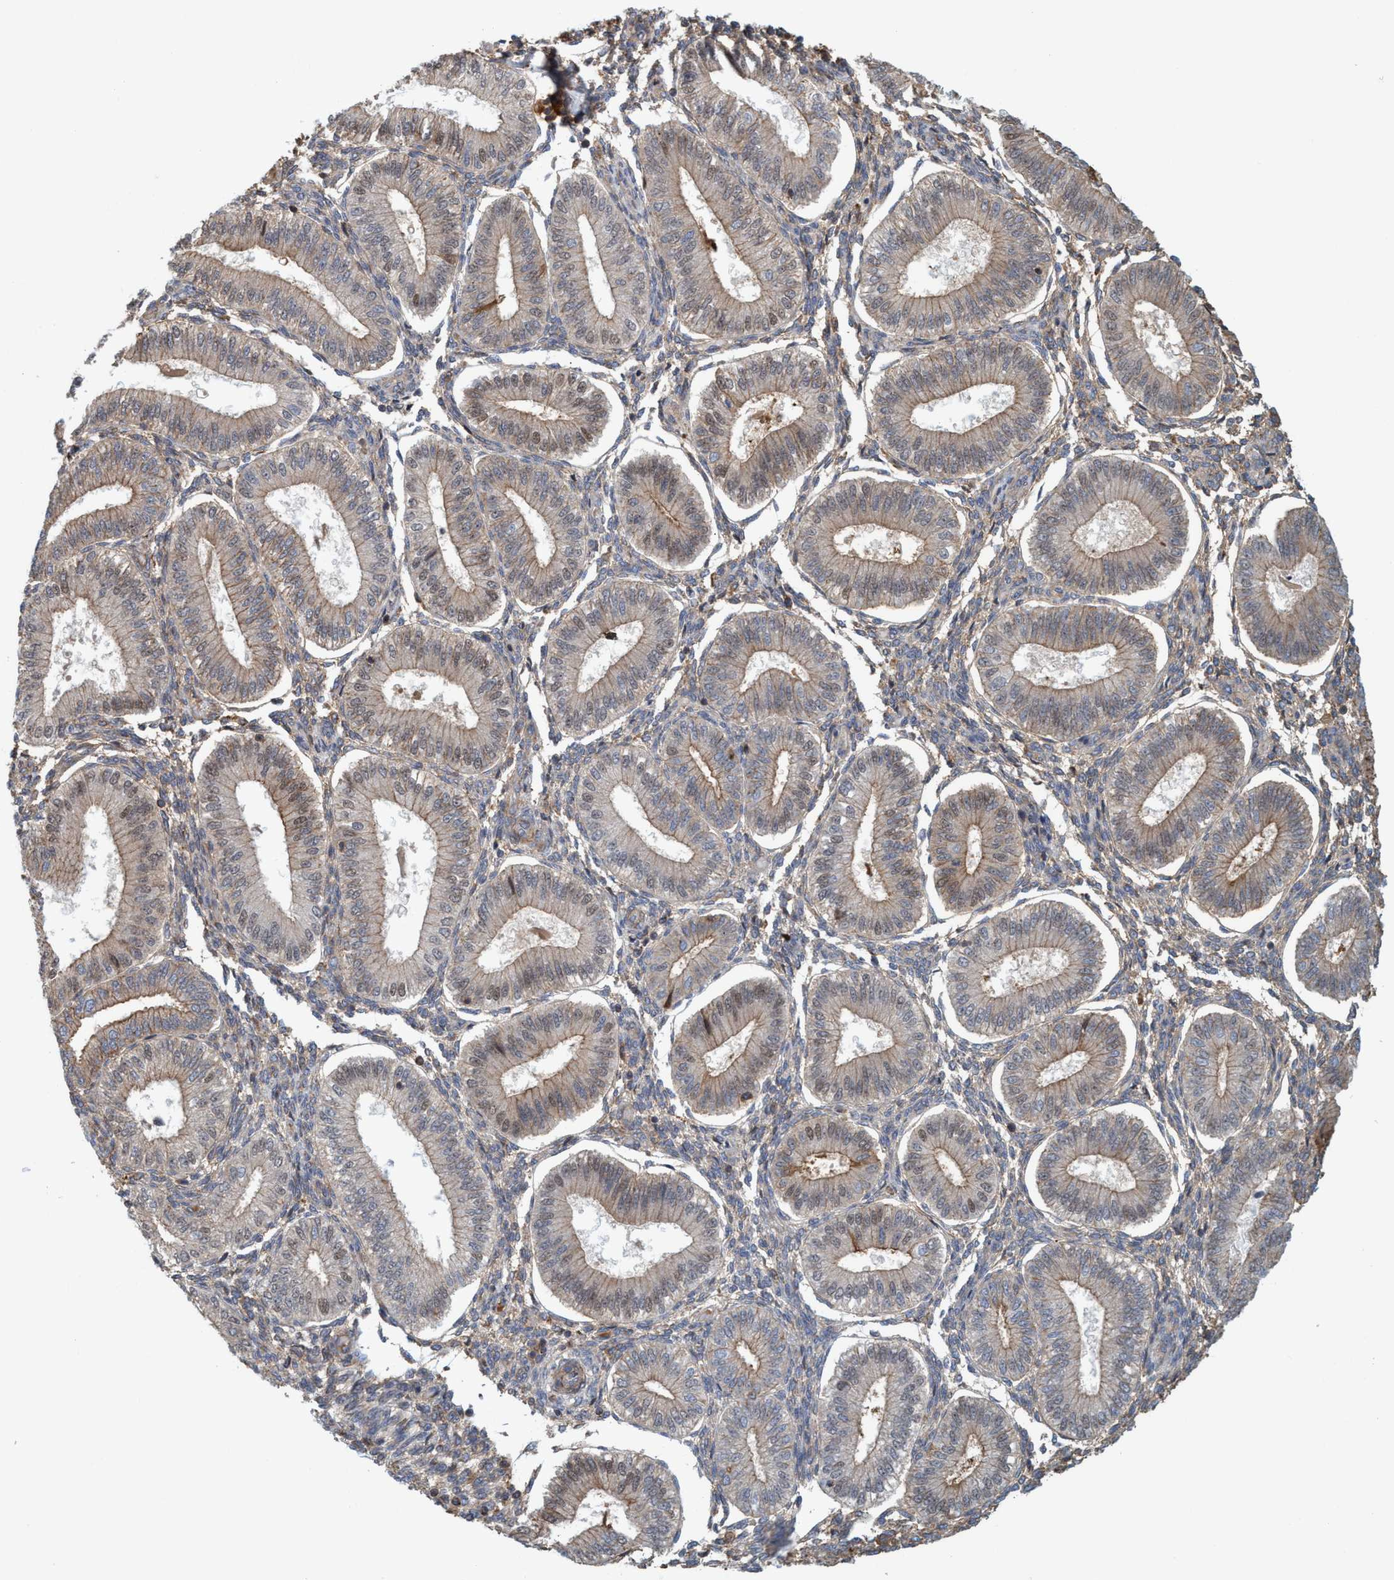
{"staining": {"intensity": "strong", "quantity": "<25%", "location": "cytoplasmic/membranous"}, "tissue": "endometrium", "cell_type": "Cells in endometrial stroma", "image_type": "normal", "snomed": [{"axis": "morphology", "description": "Normal tissue, NOS"}, {"axis": "topography", "description": "Endometrium"}], "caption": "Strong cytoplasmic/membranous expression is seen in approximately <25% of cells in endometrial stroma in normal endometrium.", "gene": "SPECC1", "patient": {"sex": "female", "age": 39}}